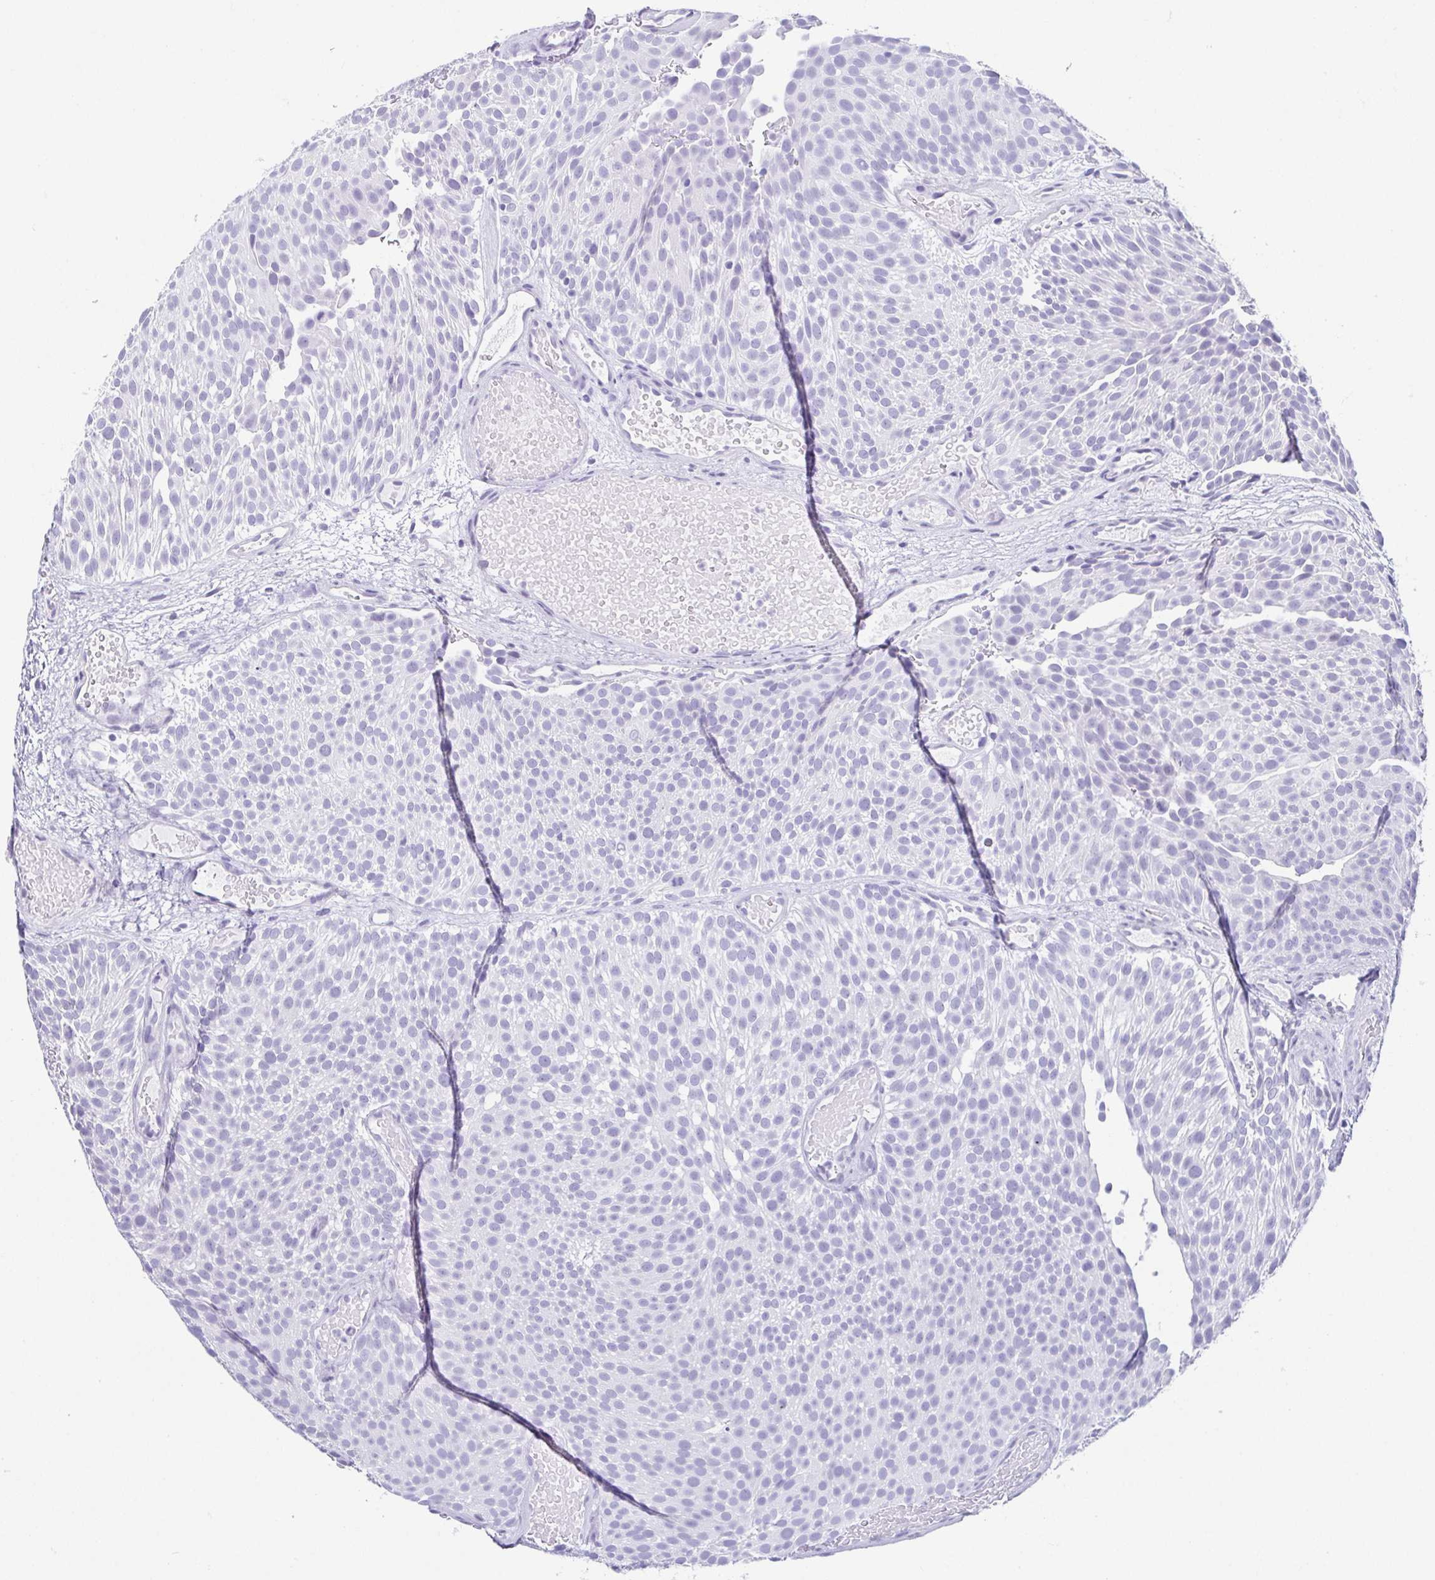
{"staining": {"intensity": "negative", "quantity": "none", "location": "none"}, "tissue": "urothelial cancer", "cell_type": "Tumor cells", "image_type": "cancer", "snomed": [{"axis": "morphology", "description": "Urothelial carcinoma, Low grade"}, {"axis": "topography", "description": "Urinary bladder"}], "caption": "Immunohistochemistry (IHC) of urothelial cancer displays no expression in tumor cells.", "gene": "ESX1", "patient": {"sex": "male", "age": 78}}